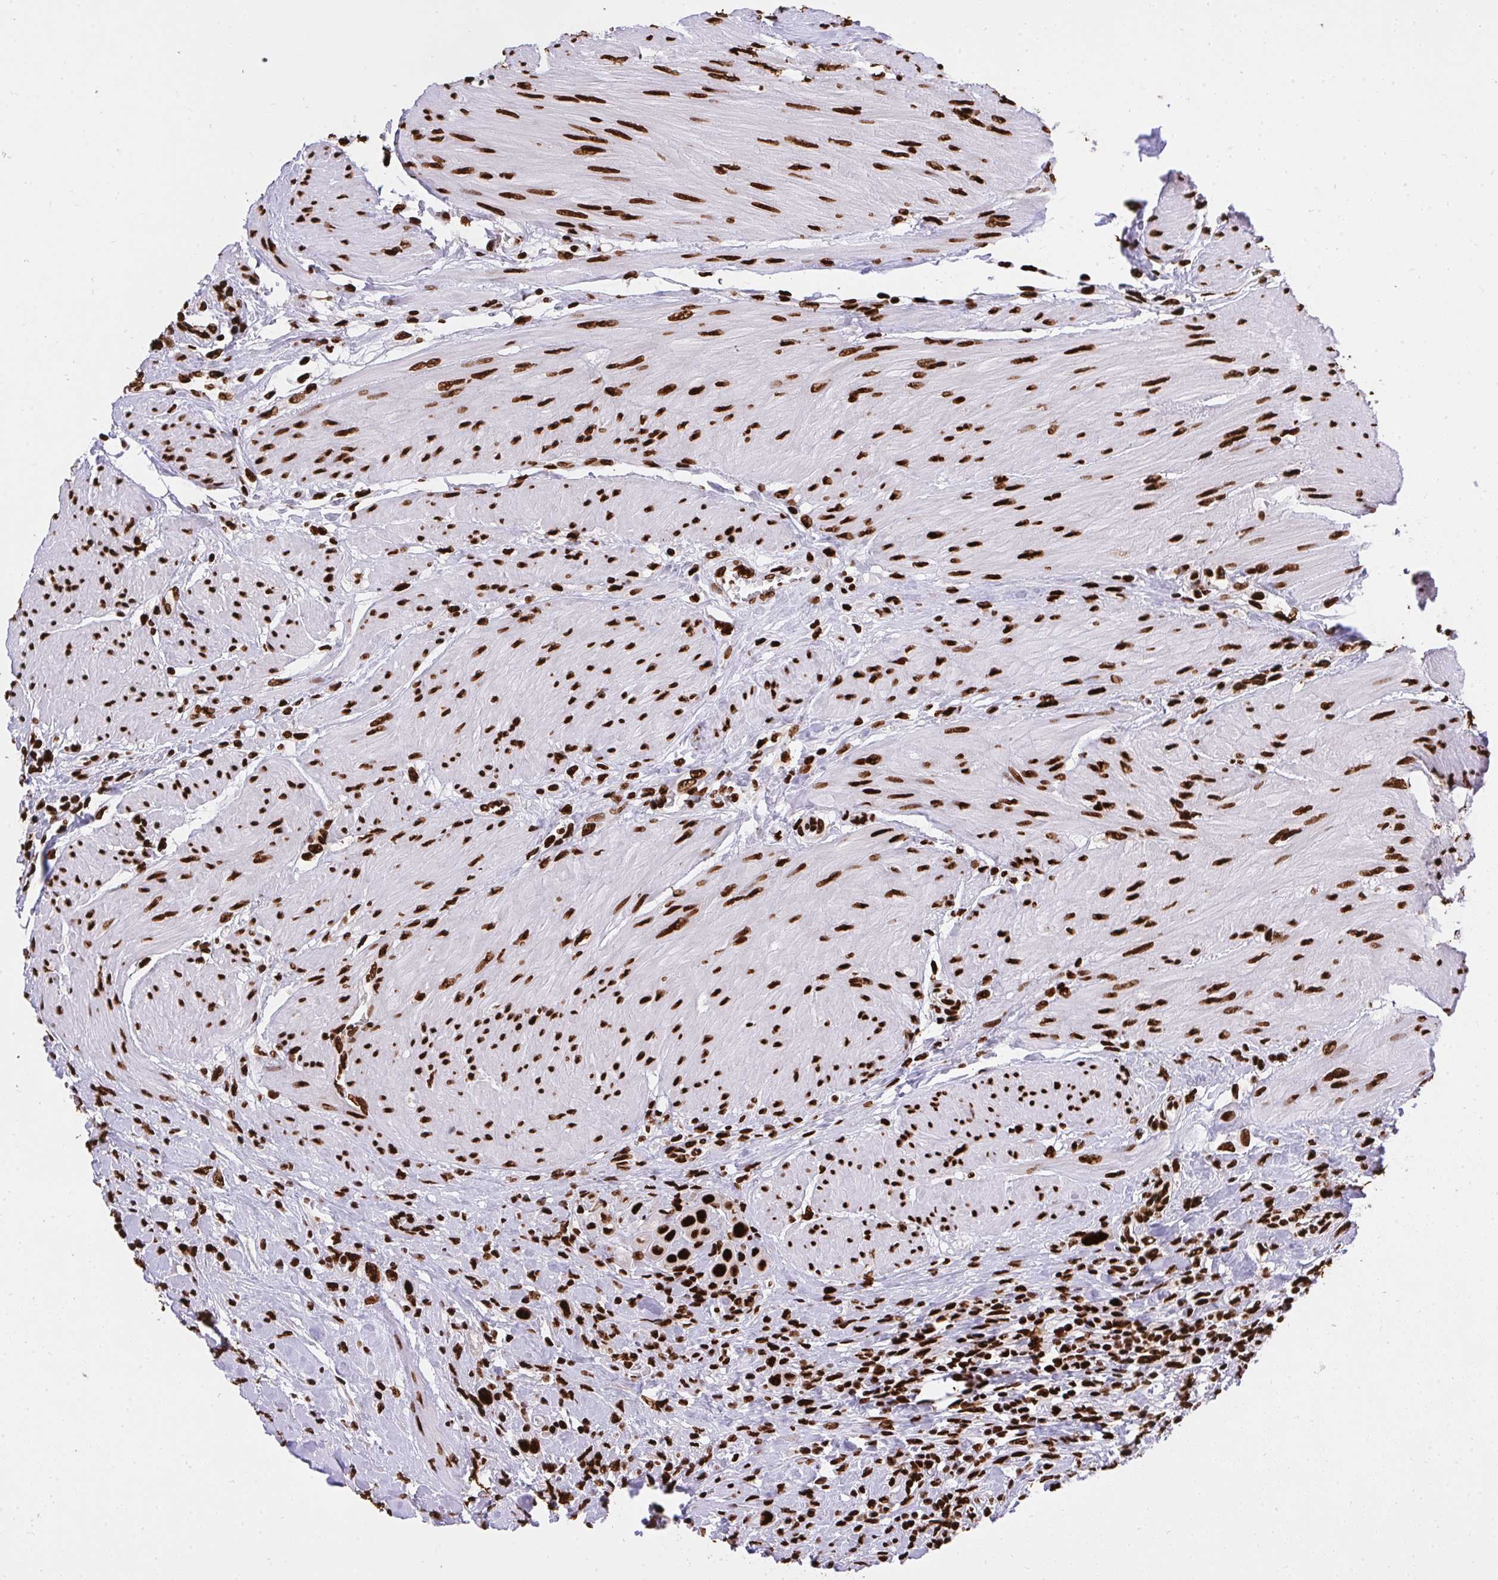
{"staining": {"intensity": "strong", "quantity": ">75%", "location": "nuclear"}, "tissue": "urothelial cancer", "cell_type": "Tumor cells", "image_type": "cancer", "snomed": [{"axis": "morphology", "description": "Urothelial carcinoma, High grade"}, {"axis": "topography", "description": "Urinary bladder"}], "caption": "Protein expression by IHC displays strong nuclear staining in approximately >75% of tumor cells in urothelial cancer.", "gene": "HNRNPL", "patient": {"sex": "male", "age": 50}}